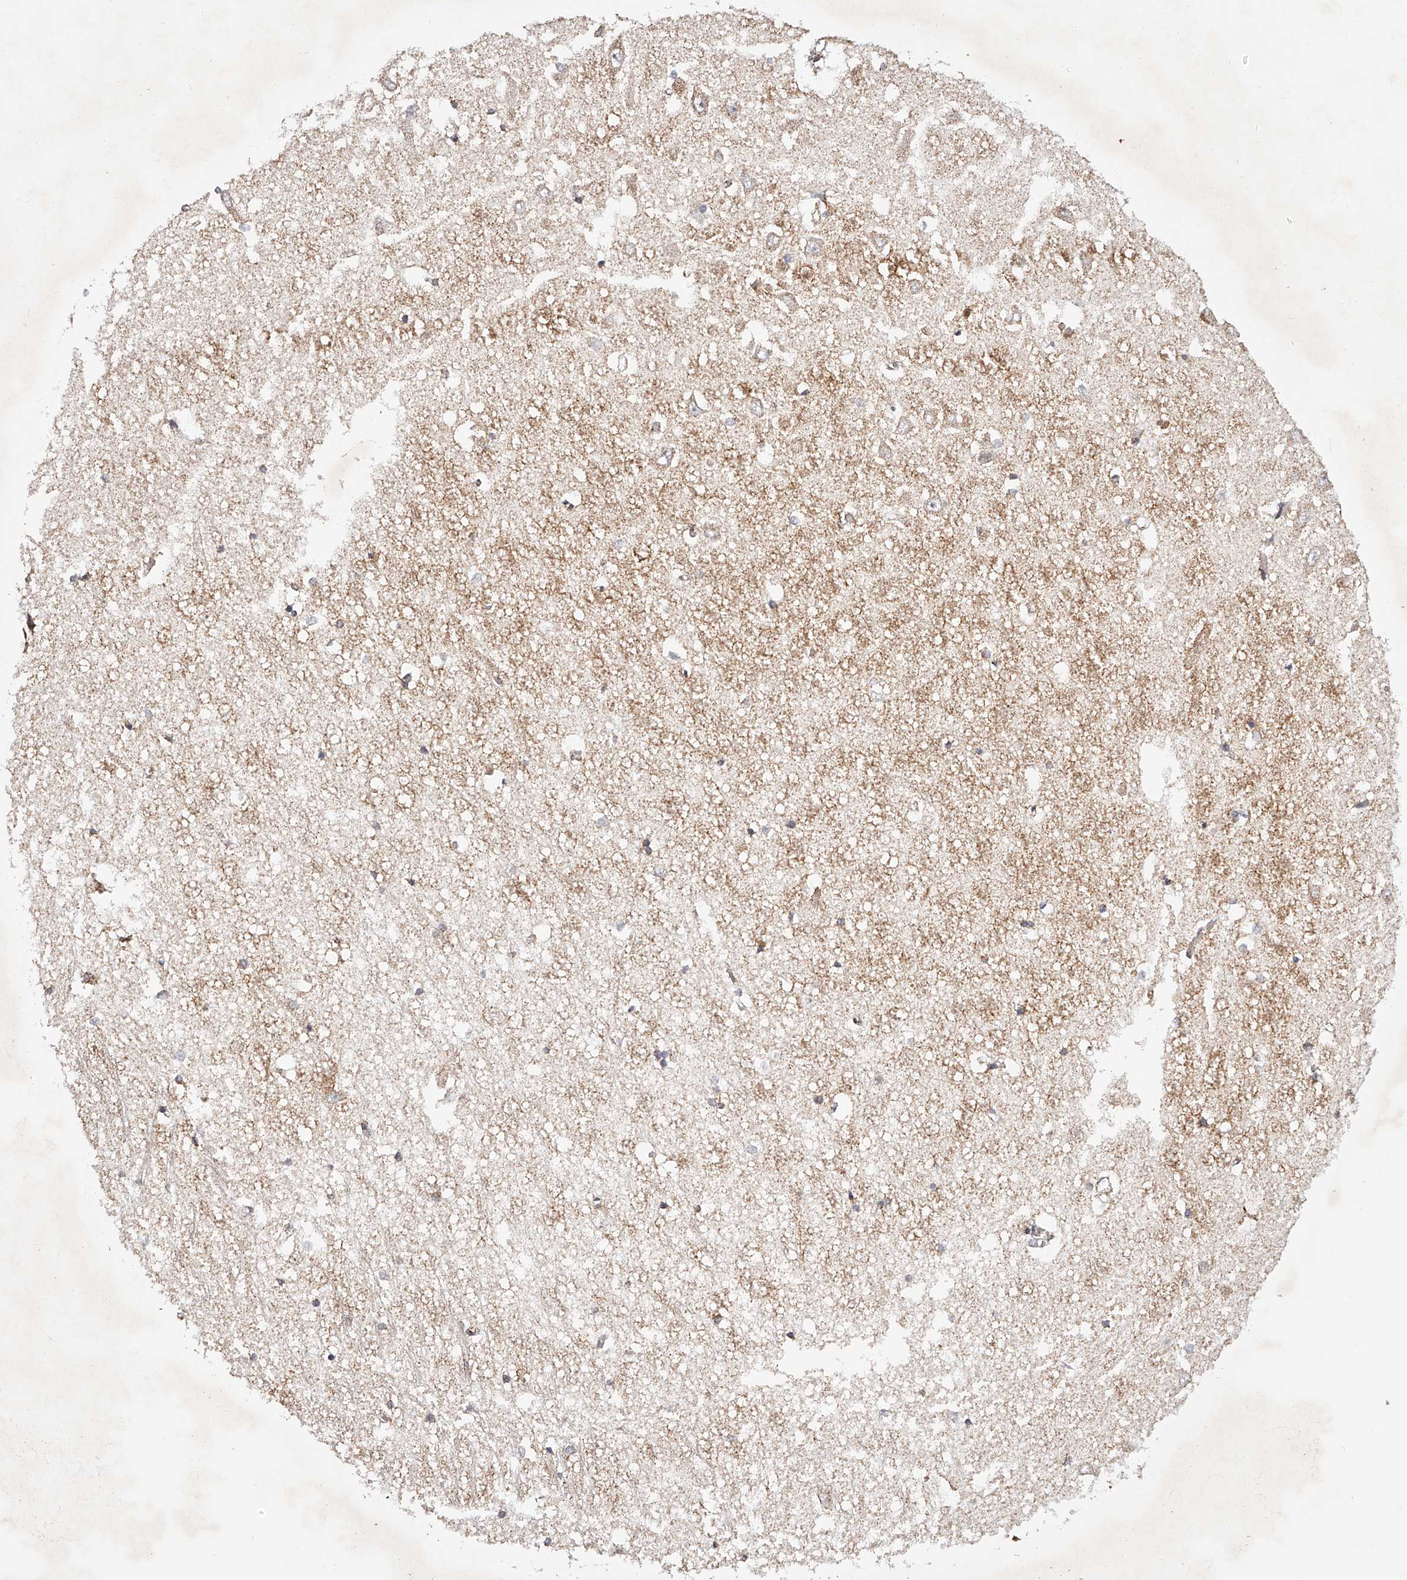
{"staining": {"intensity": "moderate", "quantity": "<25%", "location": "cytoplasmic/membranous"}, "tissue": "hippocampus", "cell_type": "Glial cells", "image_type": "normal", "snomed": [{"axis": "morphology", "description": "Normal tissue, NOS"}, {"axis": "topography", "description": "Hippocampus"}], "caption": "Benign hippocampus exhibits moderate cytoplasmic/membranous positivity in approximately <25% of glial cells Nuclei are stained in blue..", "gene": "NDUFV3", "patient": {"sex": "male", "age": 70}}